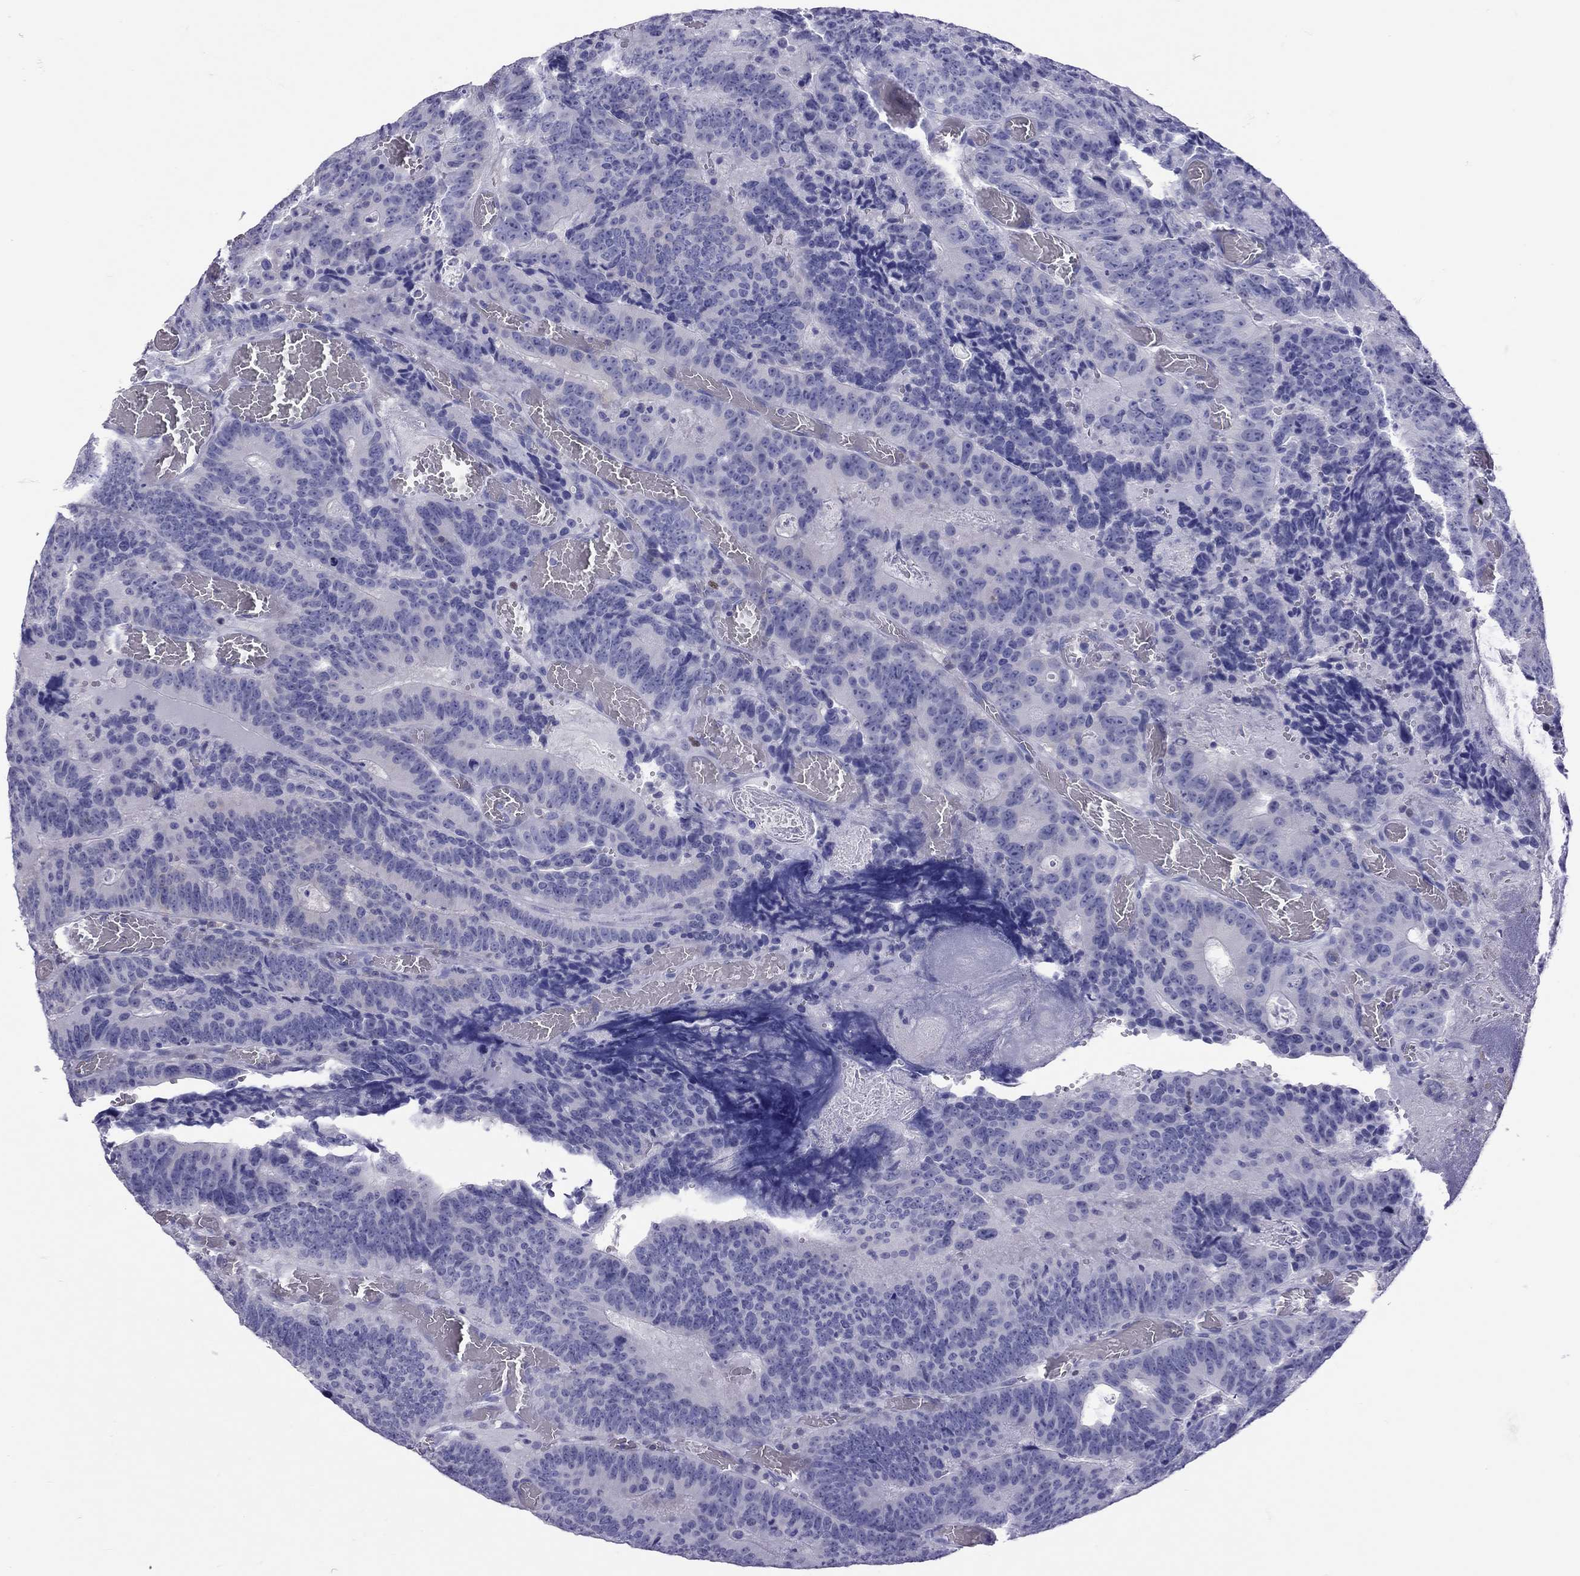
{"staining": {"intensity": "negative", "quantity": "none", "location": "none"}, "tissue": "colorectal cancer", "cell_type": "Tumor cells", "image_type": "cancer", "snomed": [{"axis": "morphology", "description": "Adenocarcinoma, NOS"}, {"axis": "topography", "description": "Colon"}], "caption": "IHC of colorectal cancer displays no positivity in tumor cells.", "gene": "STAG3", "patient": {"sex": "female", "age": 82}}